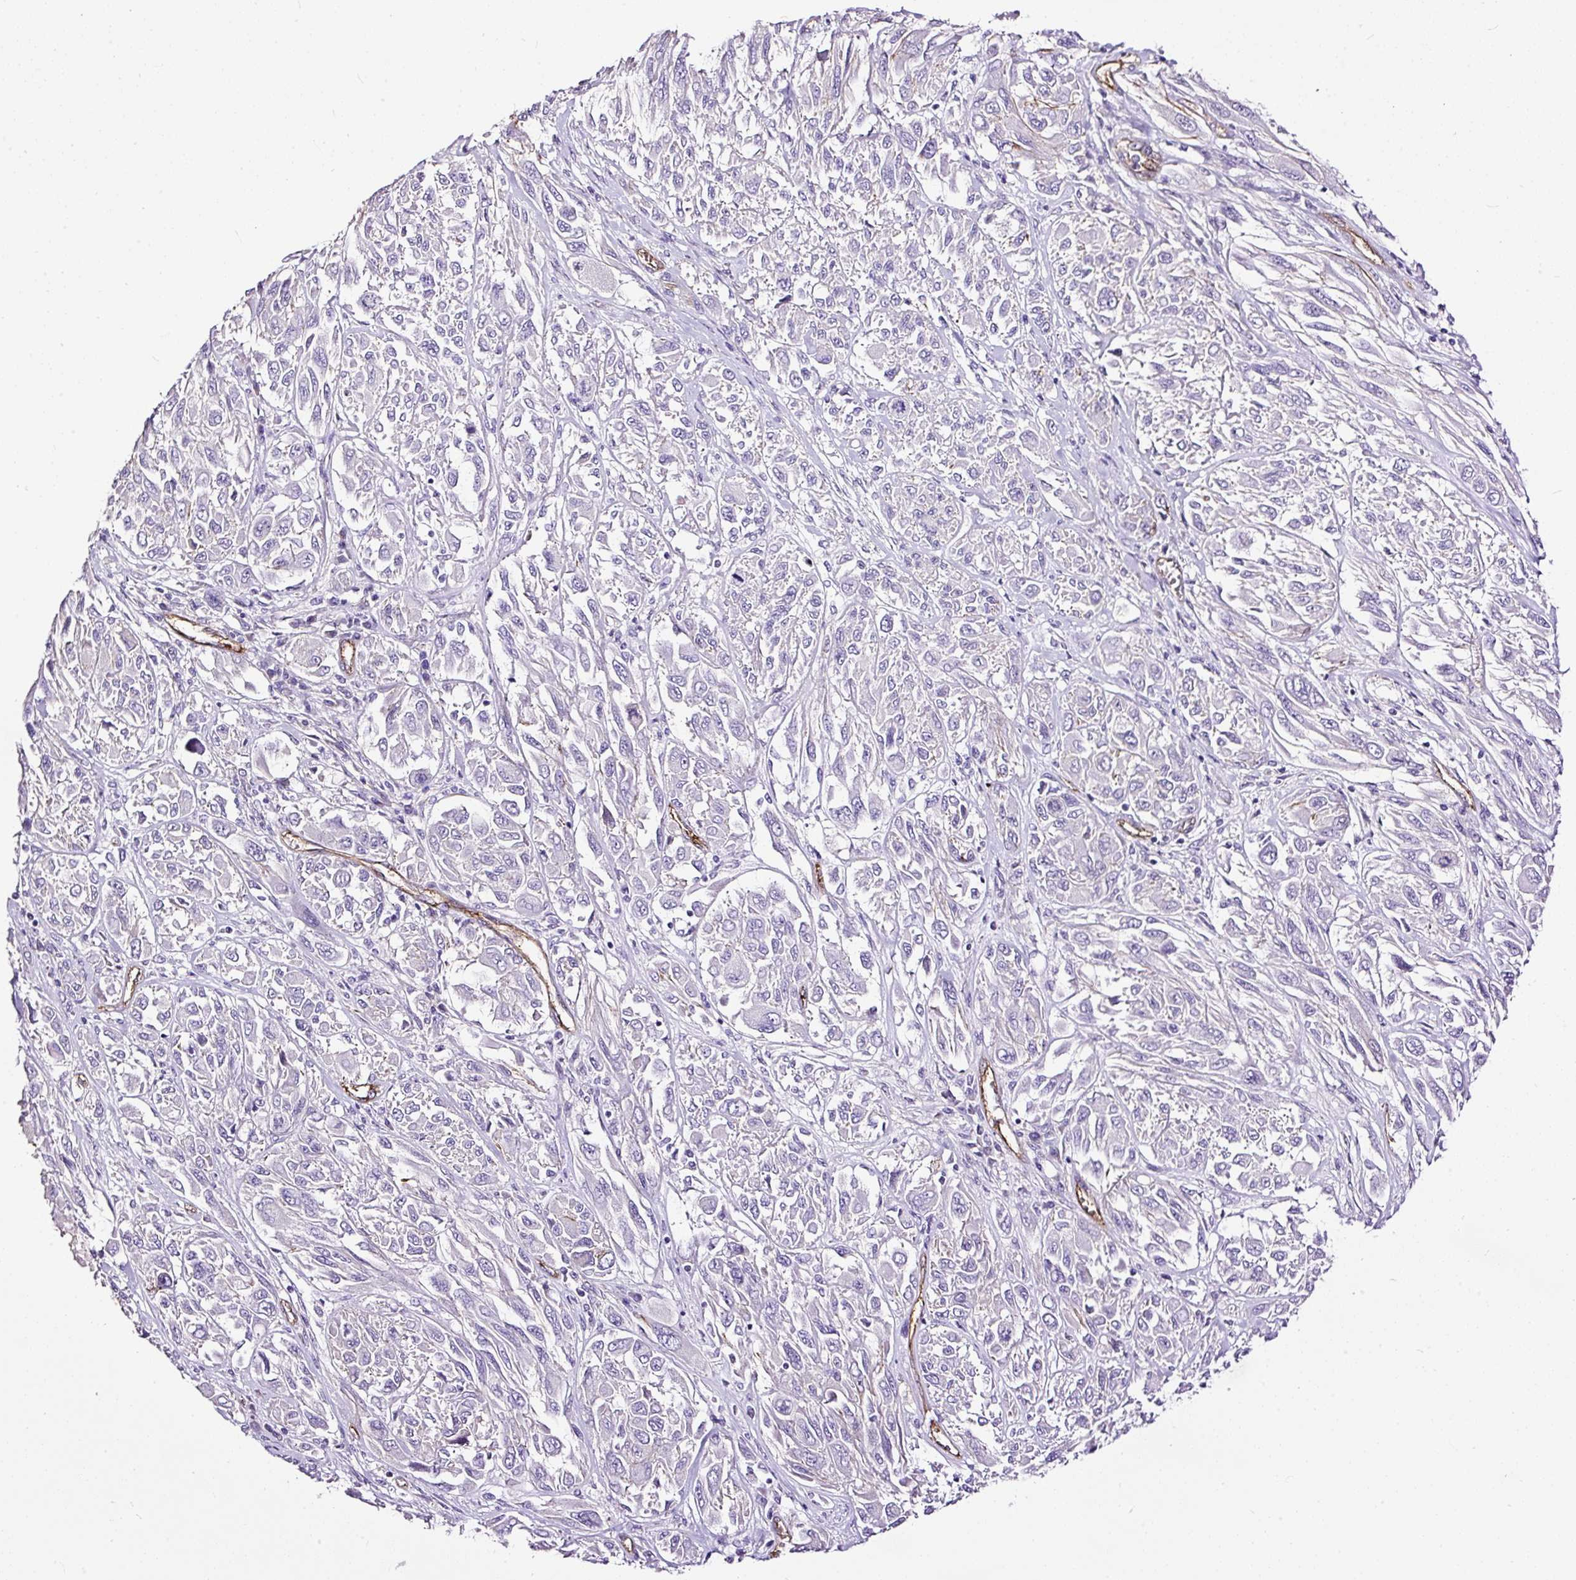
{"staining": {"intensity": "negative", "quantity": "none", "location": "none"}, "tissue": "melanoma", "cell_type": "Tumor cells", "image_type": "cancer", "snomed": [{"axis": "morphology", "description": "Malignant melanoma, NOS"}, {"axis": "topography", "description": "Skin"}], "caption": "The micrograph shows no significant expression in tumor cells of melanoma.", "gene": "MAGEB16", "patient": {"sex": "female", "age": 91}}